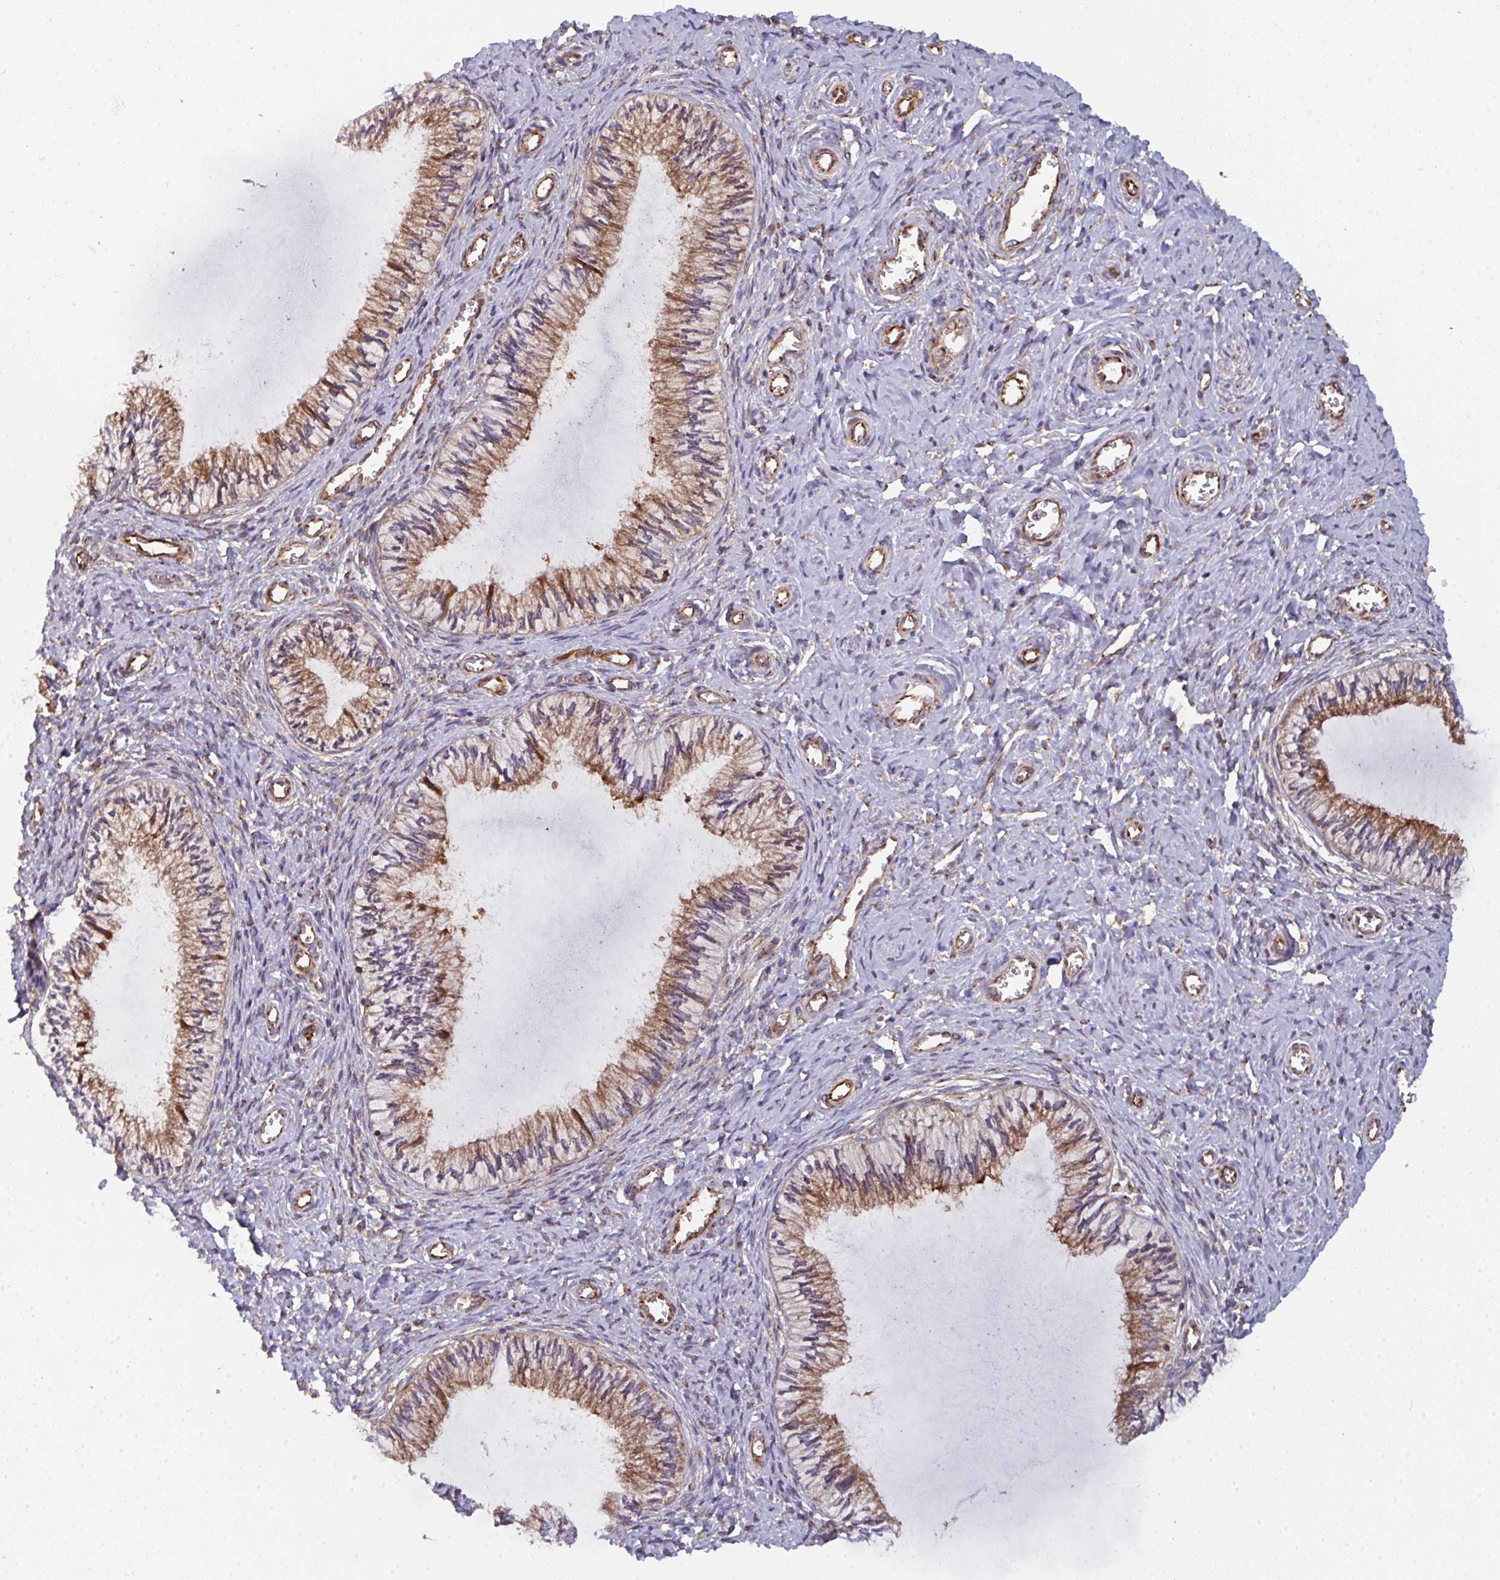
{"staining": {"intensity": "moderate", "quantity": ">75%", "location": "cytoplasmic/membranous"}, "tissue": "cervix", "cell_type": "Glandular cells", "image_type": "normal", "snomed": [{"axis": "morphology", "description": "Normal tissue, NOS"}, {"axis": "topography", "description": "Cervix"}], "caption": "A high-resolution histopathology image shows IHC staining of benign cervix, which displays moderate cytoplasmic/membranous expression in approximately >75% of glandular cells.", "gene": "DYNC1I2", "patient": {"sex": "female", "age": 24}}